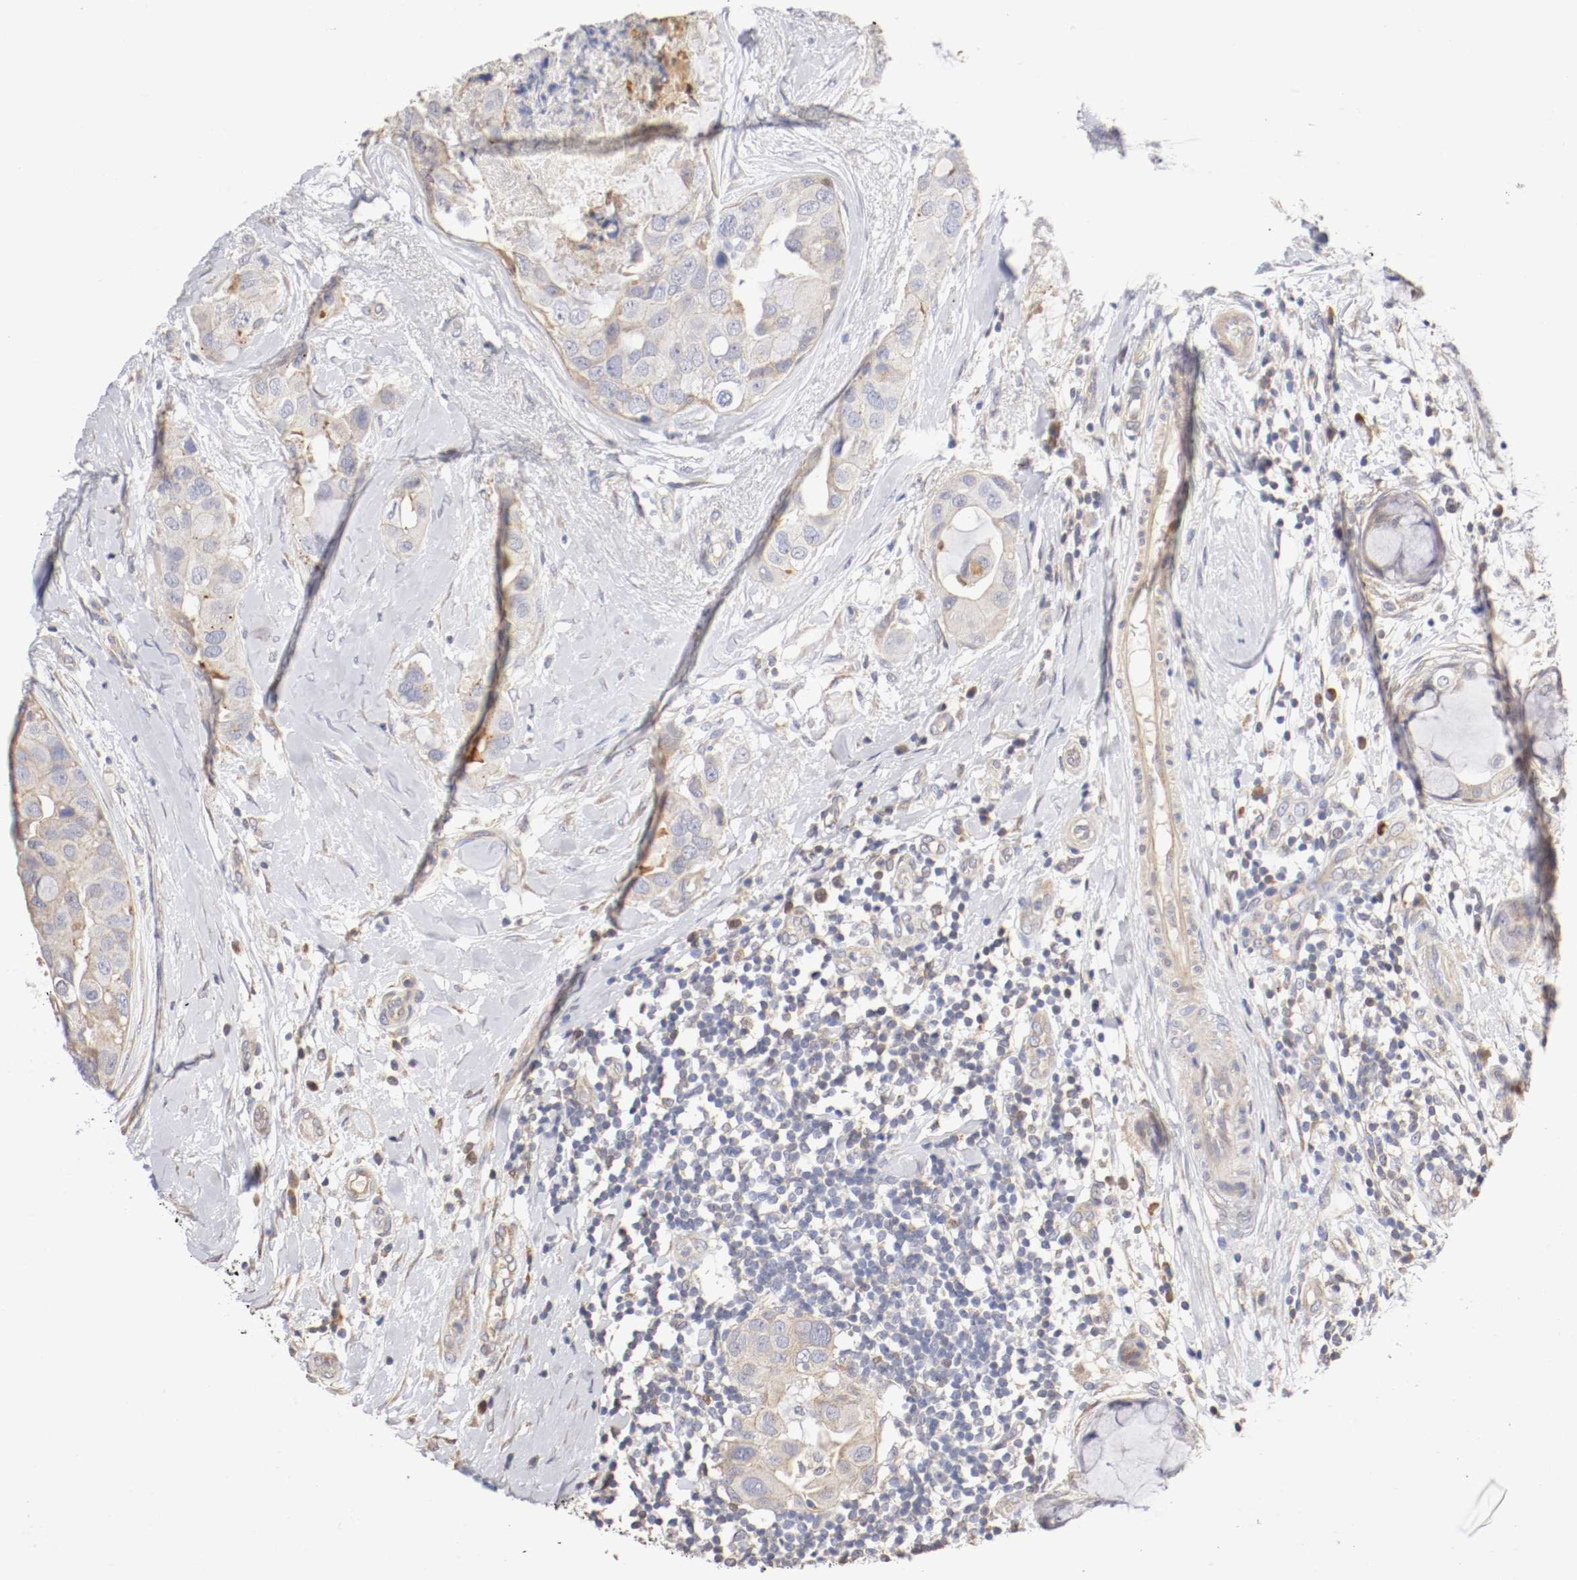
{"staining": {"intensity": "weak", "quantity": "<25%", "location": "cytoplasmic/membranous"}, "tissue": "breast cancer", "cell_type": "Tumor cells", "image_type": "cancer", "snomed": [{"axis": "morphology", "description": "Duct carcinoma"}, {"axis": "topography", "description": "Breast"}], "caption": "IHC micrograph of breast intraductal carcinoma stained for a protein (brown), which displays no staining in tumor cells.", "gene": "CDK6", "patient": {"sex": "female", "age": 40}}